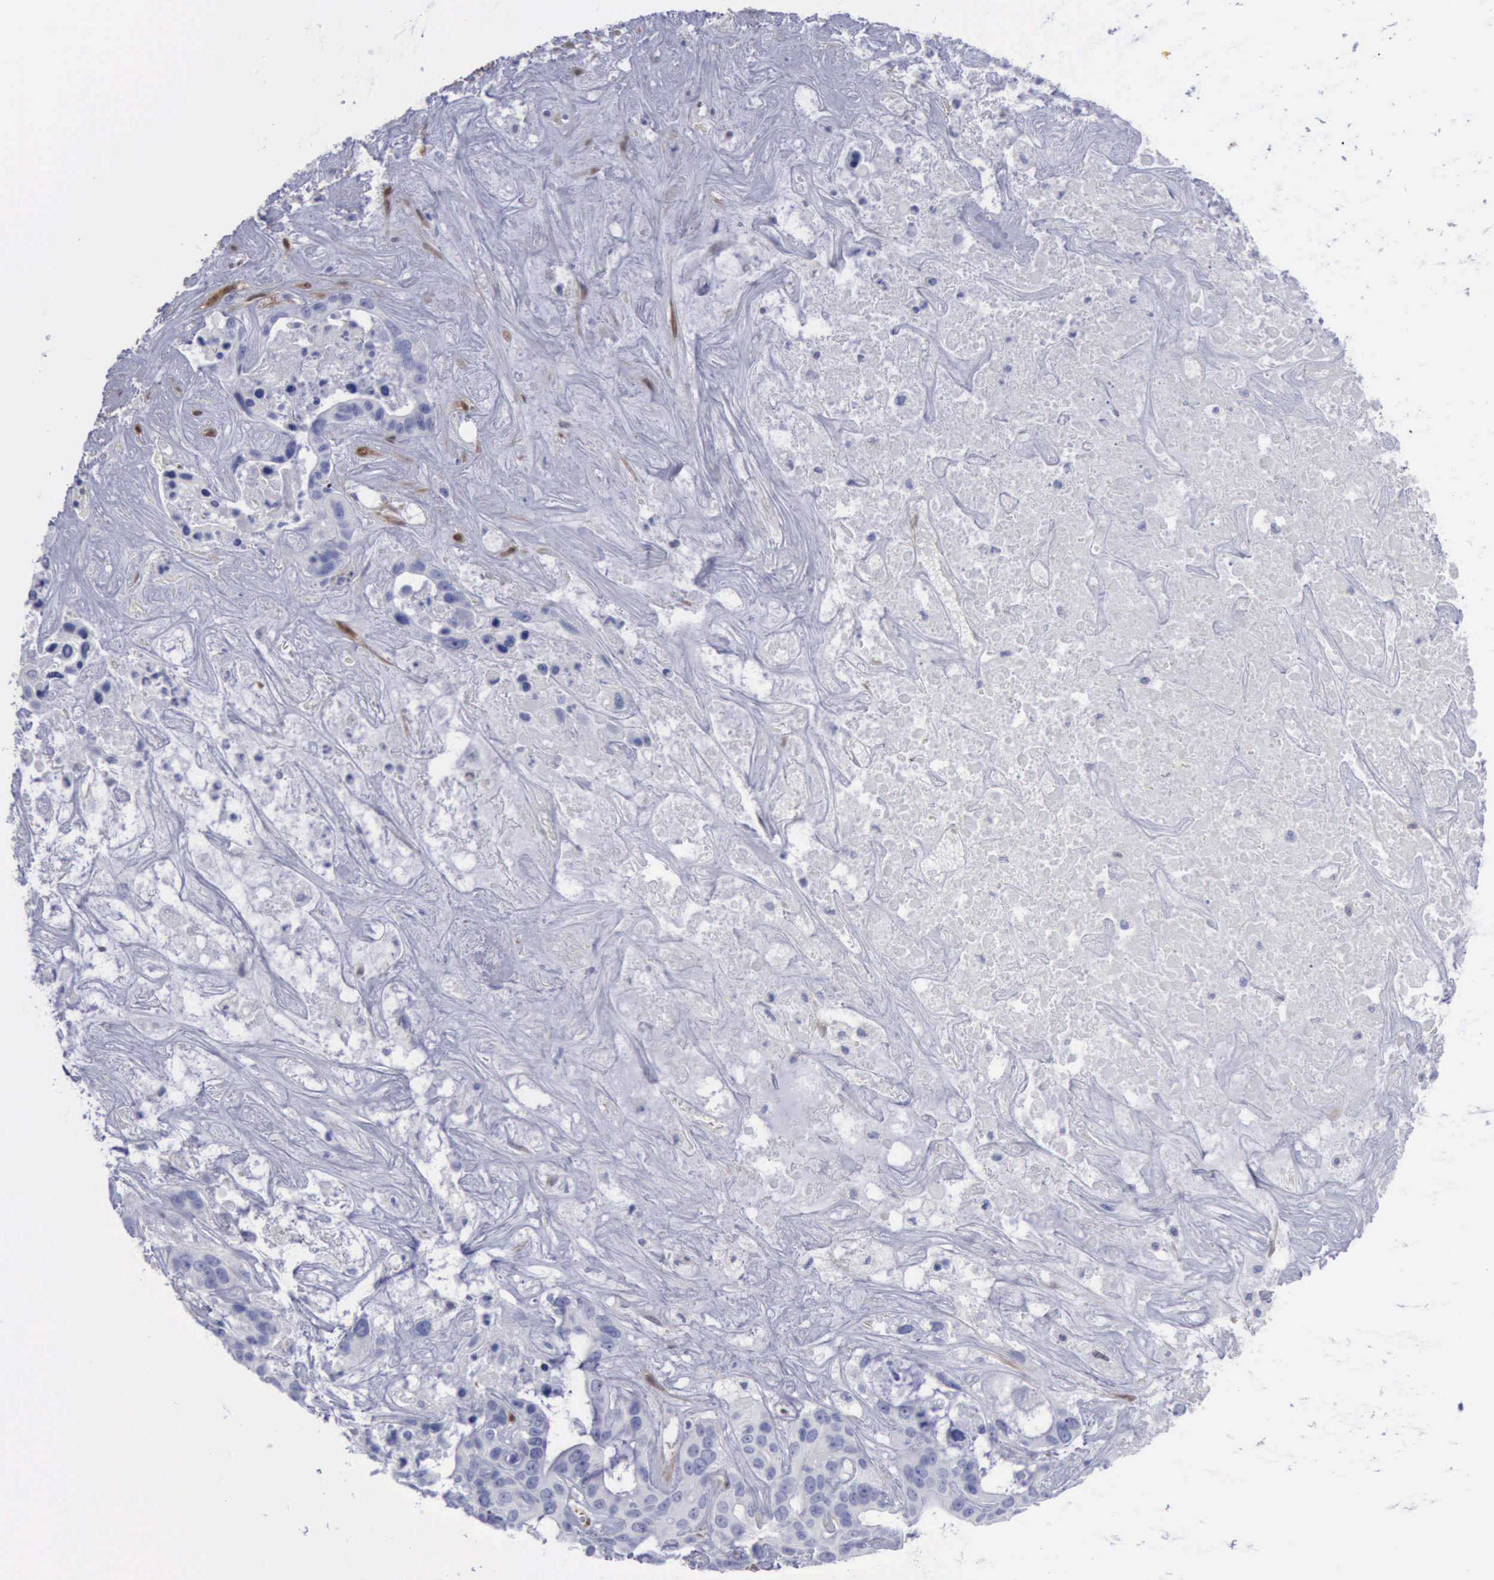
{"staining": {"intensity": "negative", "quantity": "none", "location": "none"}, "tissue": "liver cancer", "cell_type": "Tumor cells", "image_type": "cancer", "snomed": [{"axis": "morphology", "description": "Cholangiocarcinoma"}, {"axis": "topography", "description": "Liver"}], "caption": "This is an immunohistochemistry (IHC) image of human liver cholangiocarcinoma. There is no staining in tumor cells.", "gene": "FHL1", "patient": {"sex": "female", "age": 65}}